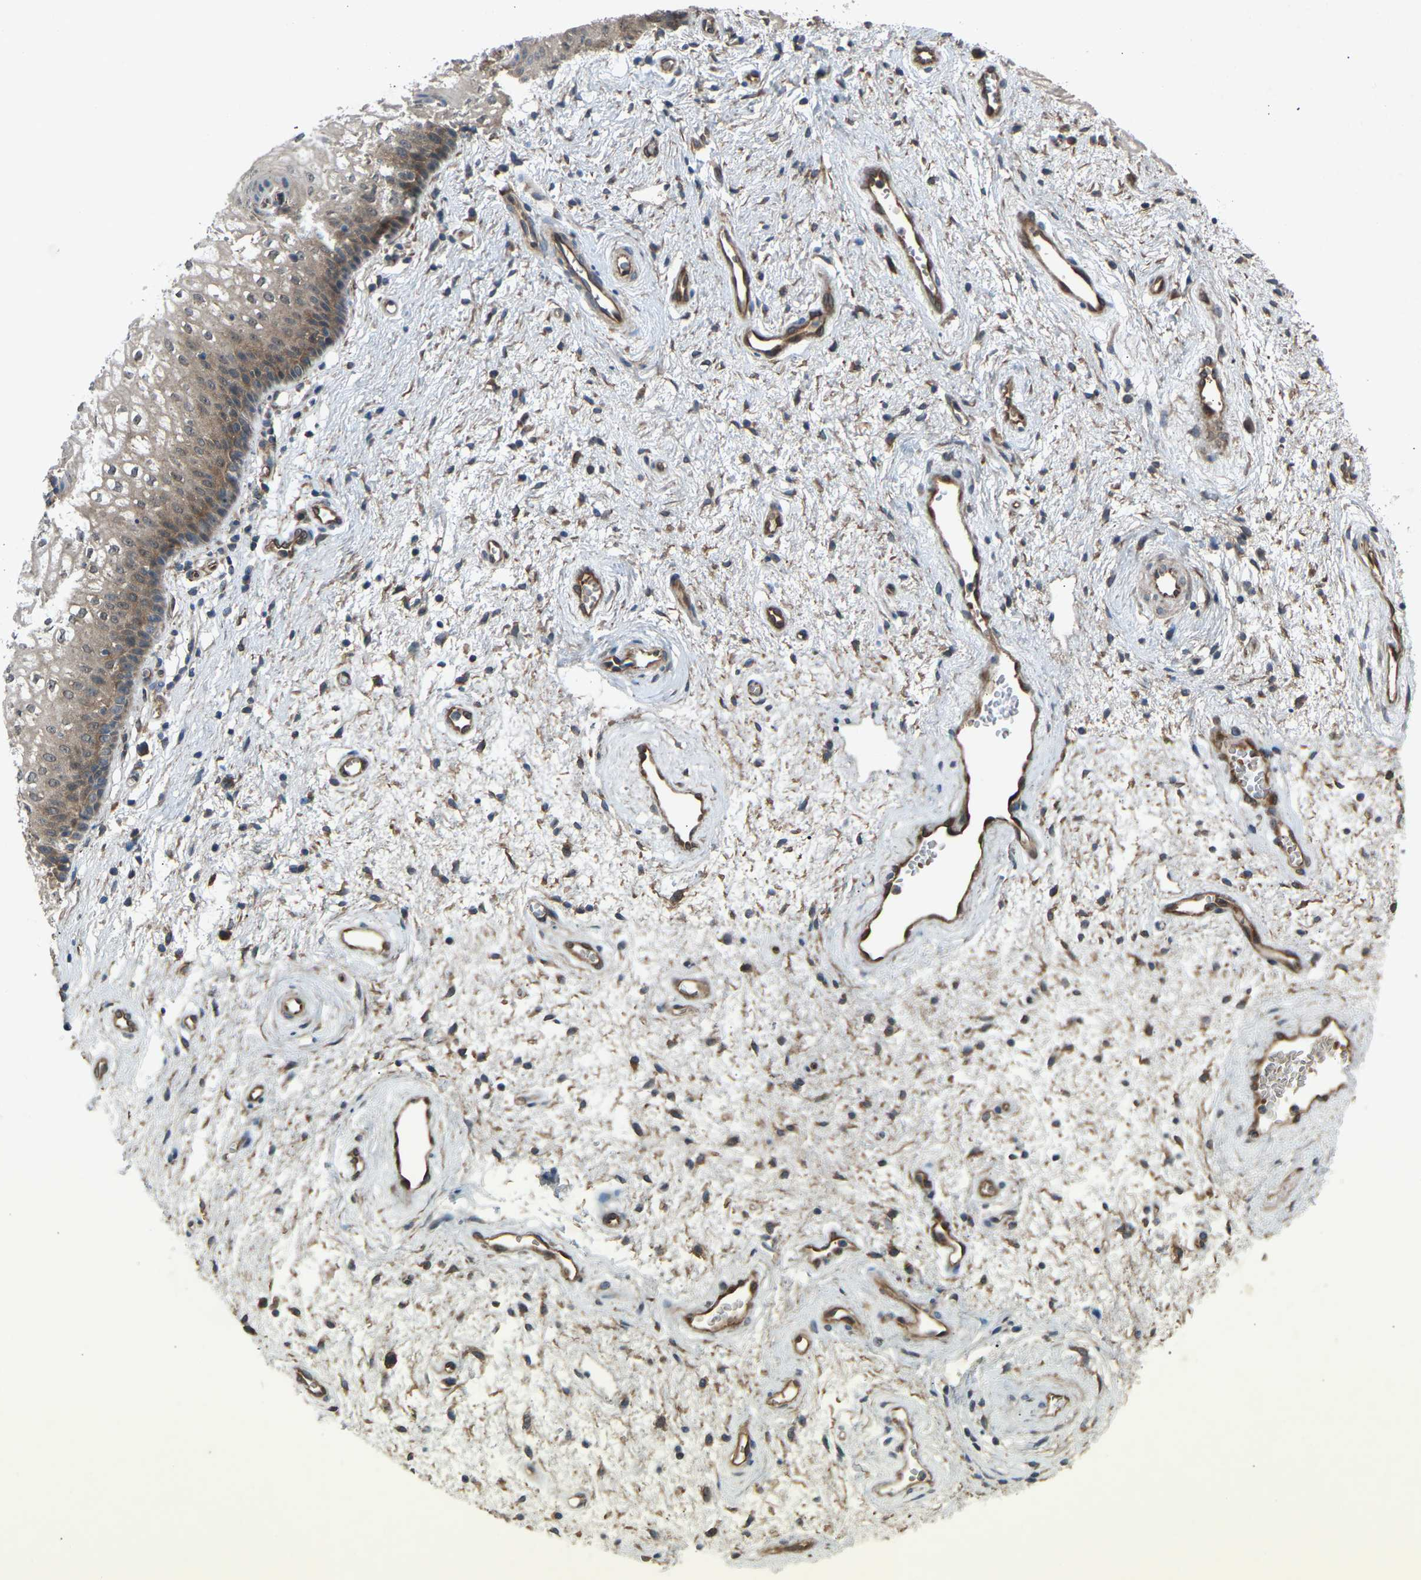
{"staining": {"intensity": "weak", "quantity": ">75%", "location": "cytoplasmic/membranous"}, "tissue": "vagina", "cell_type": "Squamous epithelial cells", "image_type": "normal", "snomed": [{"axis": "morphology", "description": "Normal tissue, NOS"}, {"axis": "topography", "description": "Vagina"}], "caption": "A low amount of weak cytoplasmic/membranous staining is appreciated in about >75% of squamous epithelial cells in benign vagina. The staining was performed using DAB (3,3'-diaminobenzidine), with brown indicating positive protein expression. Nuclei are stained blue with hematoxylin.", "gene": "GAS2L1", "patient": {"sex": "female", "age": 34}}